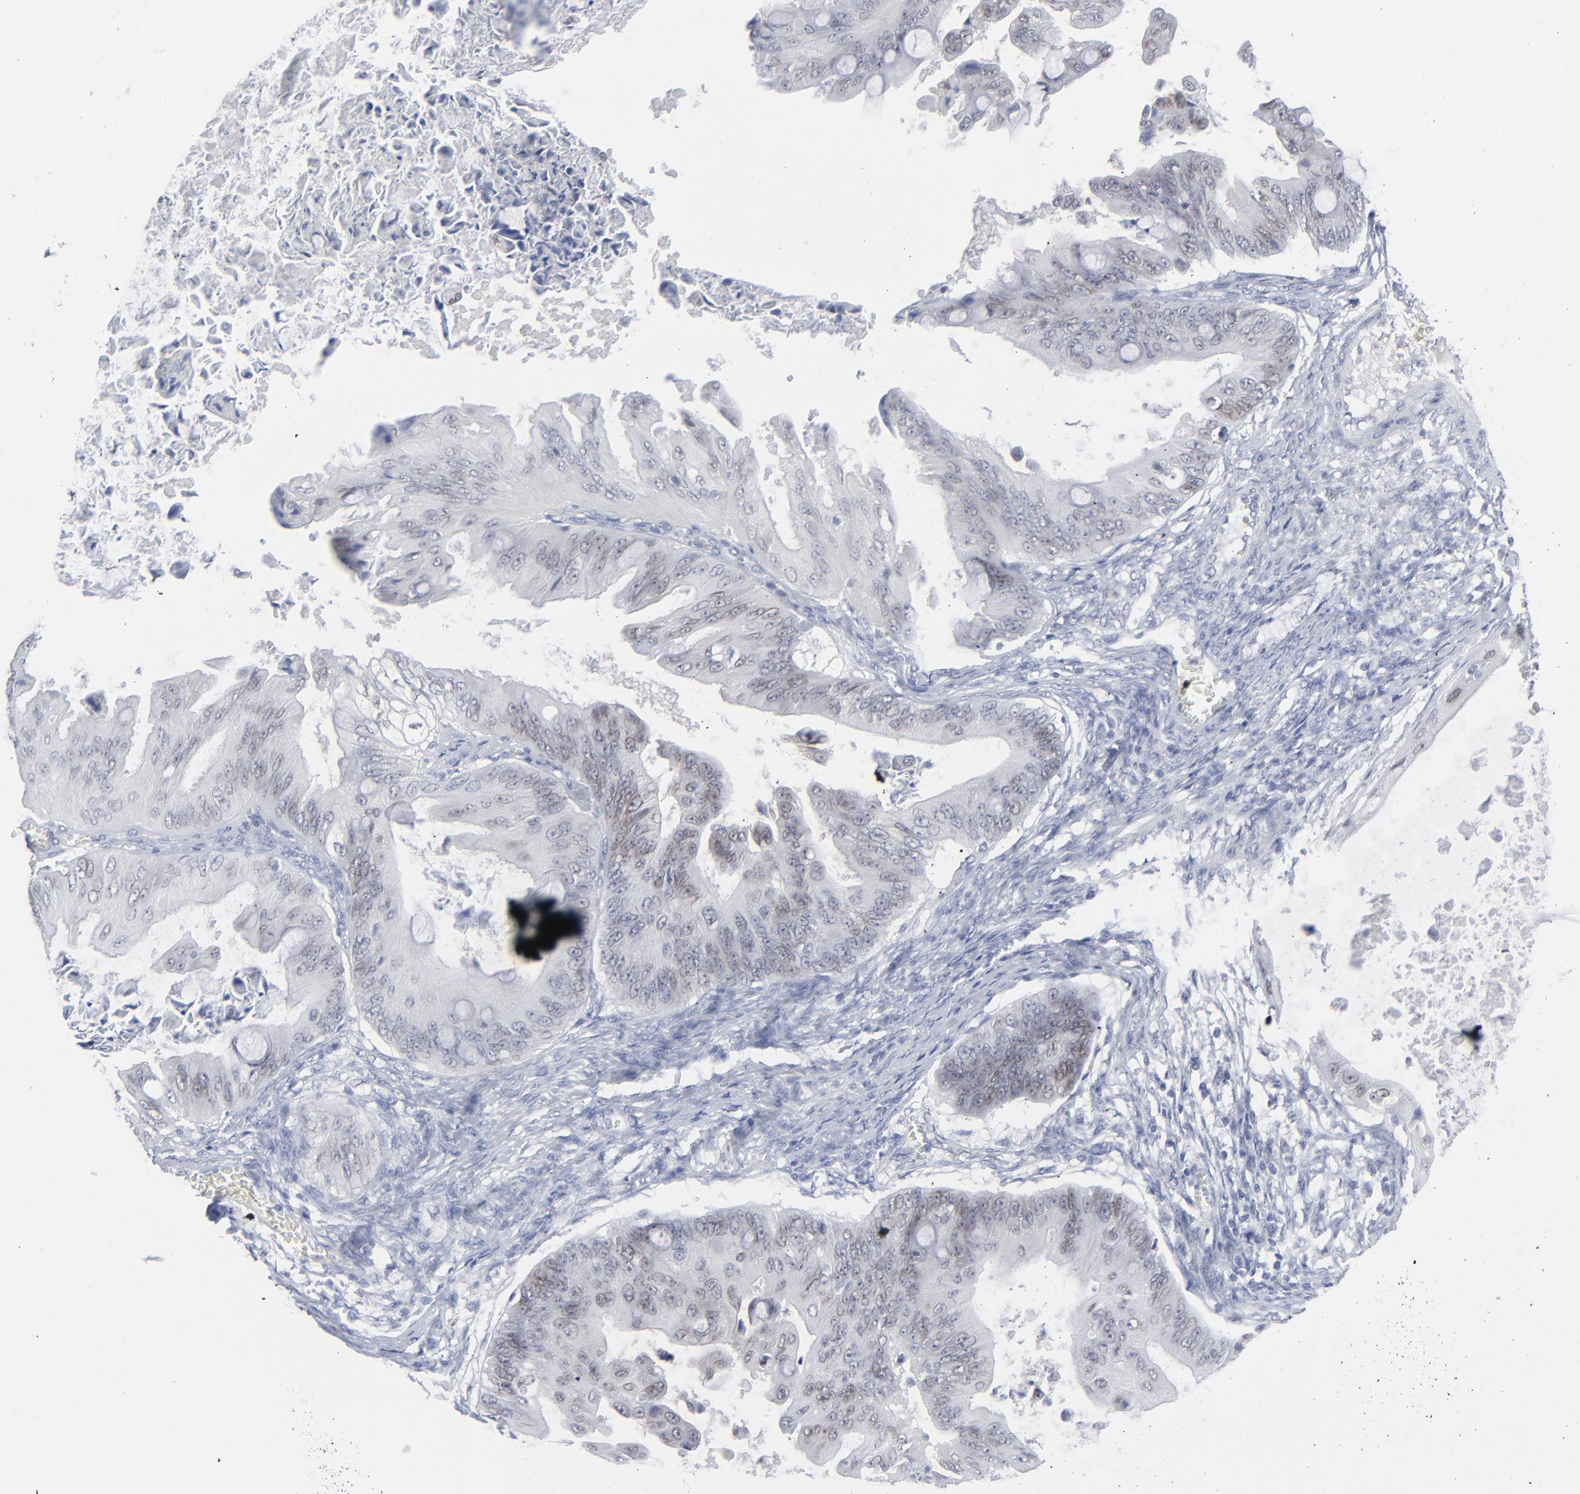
{"staining": {"intensity": "weak", "quantity": "<25%", "location": "cytoplasmic/membranous"}, "tissue": "ovarian cancer", "cell_type": "Tumor cells", "image_type": "cancer", "snomed": [{"axis": "morphology", "description": "Cystadenocarcinoma, mucinous, NOS"}, {"axis": "topography", "description": "Ovary"}], "caption": "The immunohistochemistry (IHC) histopathology image has no significant positivity in tumor cells of ovarian mucinous cystadenocarcinoma tissue. Brightfield microscopy of immunohistochemistry (IHC) stained with DAB (3,3'-diaminobenzidine) (brown) and hematoxylin (blue), captured at high magnification.", "gene": "NUP88", "patient": {"sex": "female", "age": 37}}